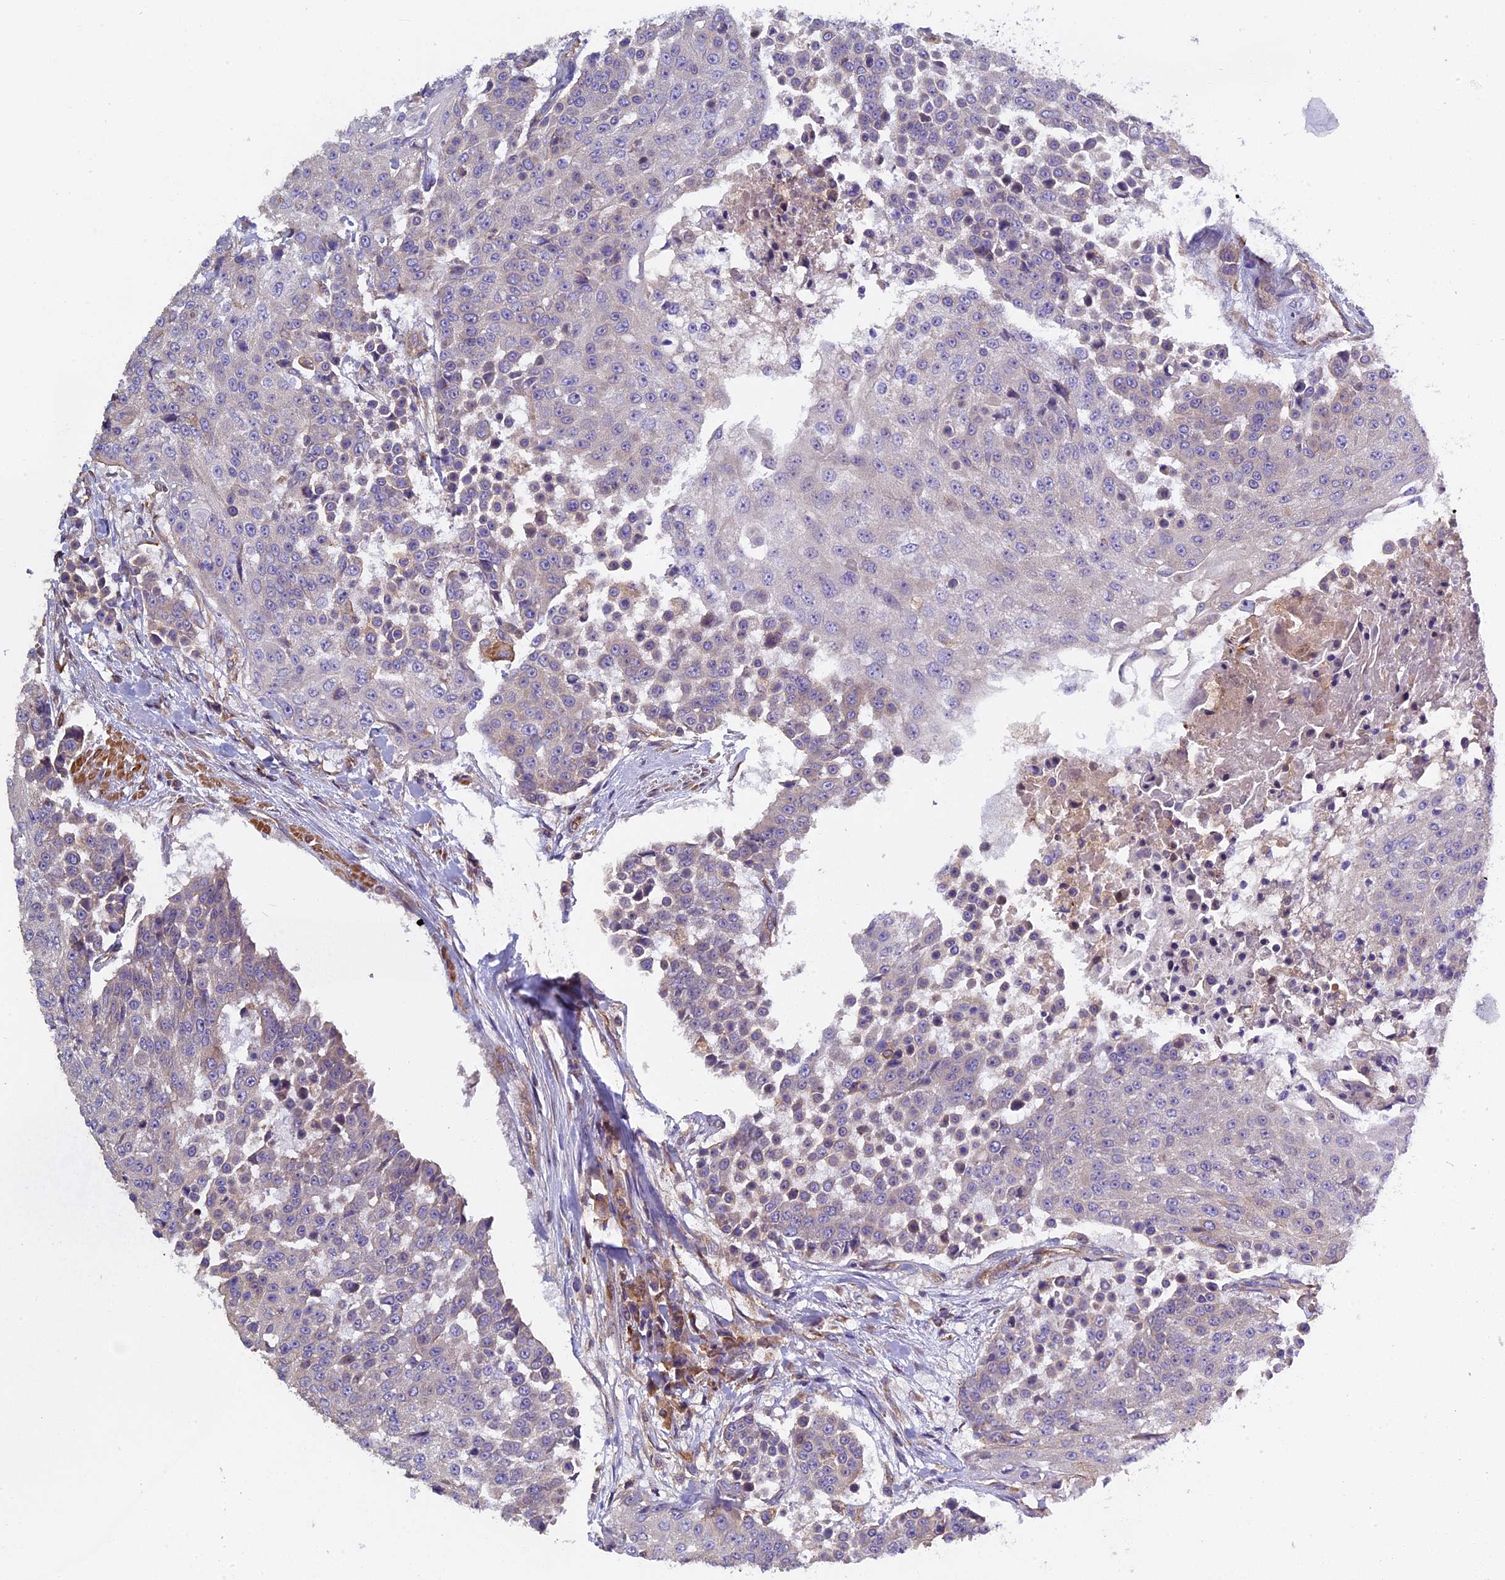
{"staining": {"intensity": "negative", "quantity": "none", "location": "none"}, "tissue": "urothelial cancer", "cell_type": "Tumor cells", "image_type": "cancer", "snomed": [{"axis": "morphology", "description": "Urothelial carcinoma, High grade"}, {"axis": "topography", "description": "Urinary bladder"}], "caption": "This is a micrograph of IHC staining of urothelial carcinoma (high-grade), which shows no staining in tumor cells.", "gene": "CCDC153", "patient": {"sex": "female", "age": 63}}